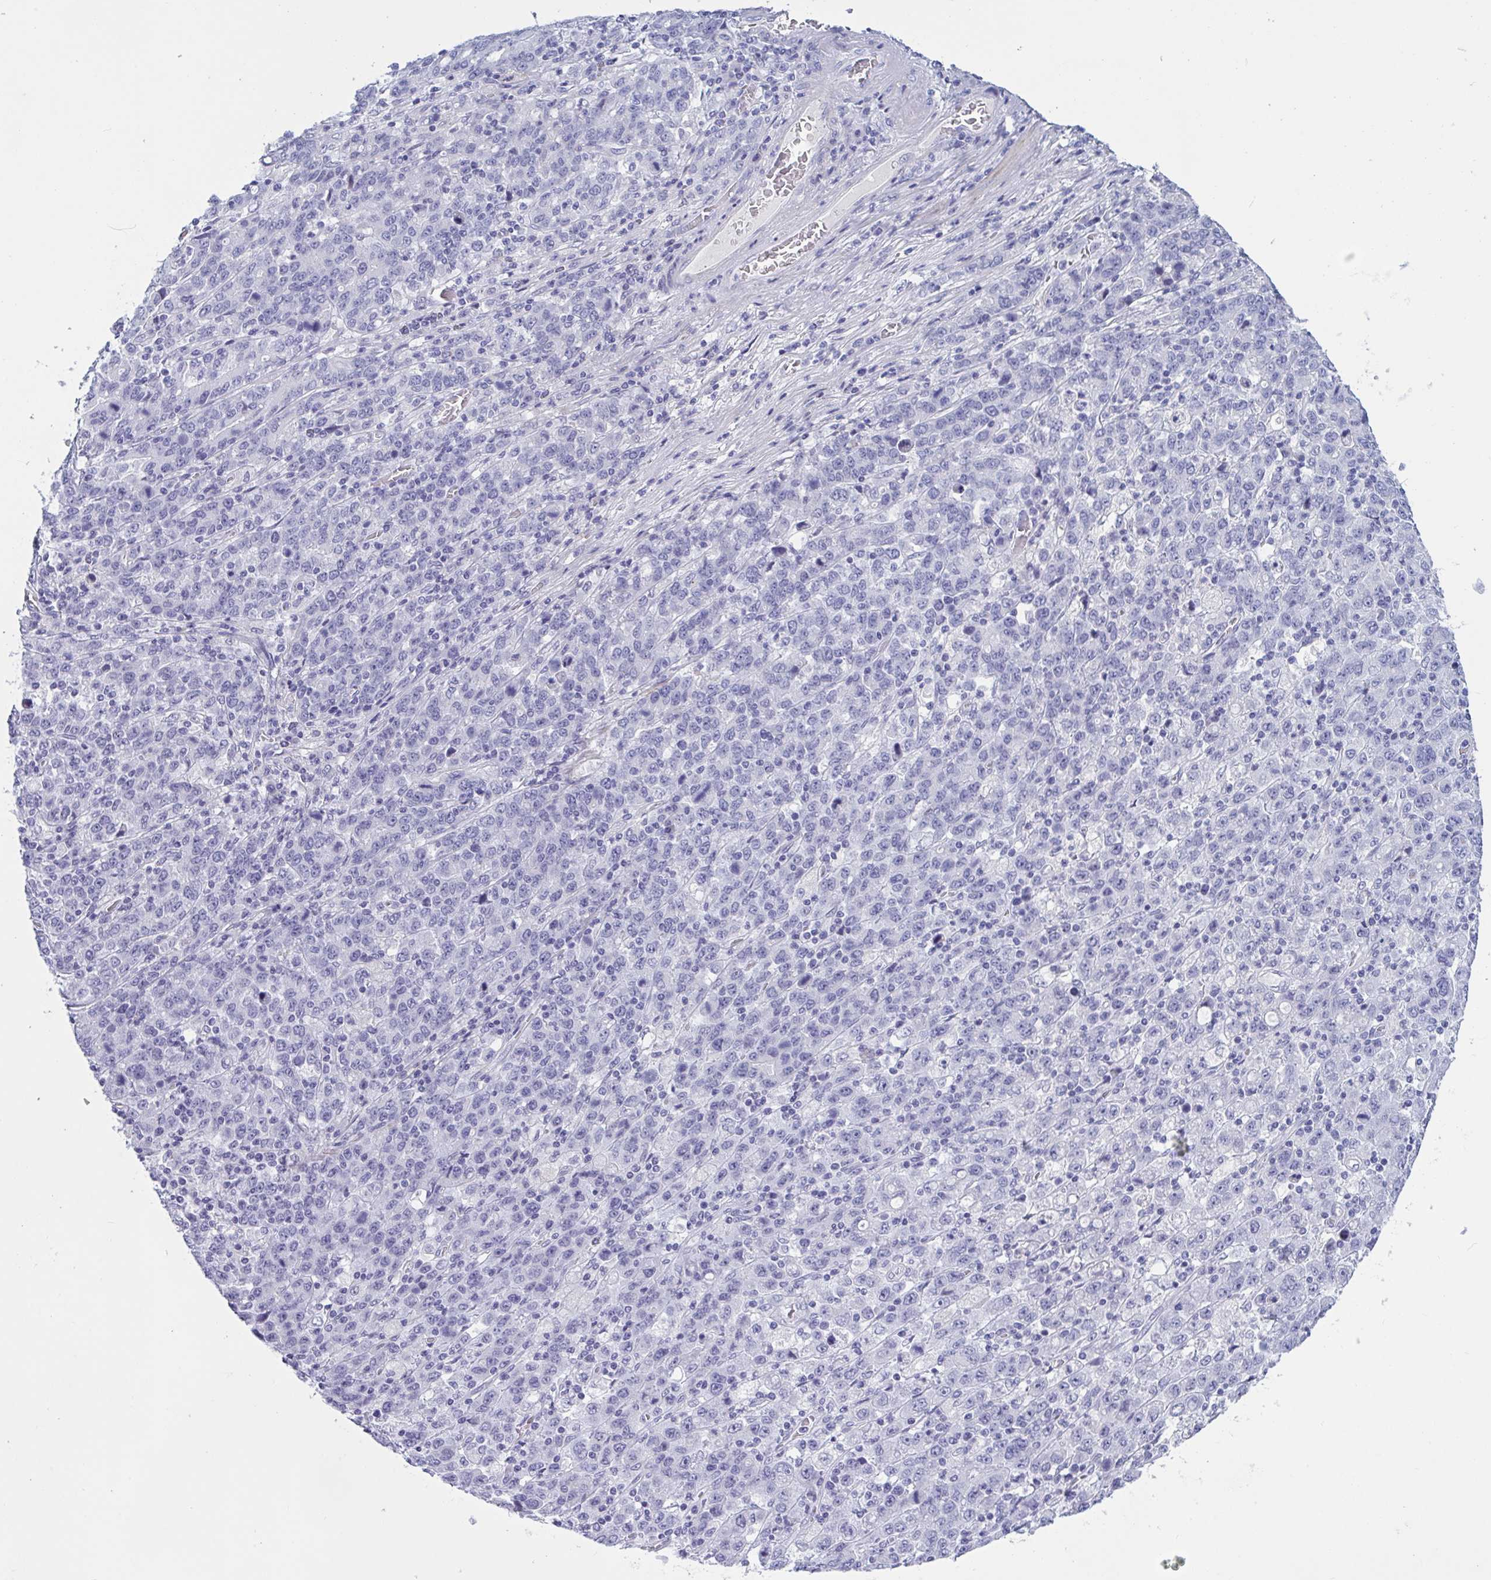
{"staining": {"intensity": "negative", "quantity": "none", "location": "none"}, "tissue": "stomach cancer", "cell_type": "Tumor cells", "image_type": "cancer", "snomed": [{"axis": "morphology", "description": "Adenocarcinoma, NOS"}, {"axis": "topography", "description": "Stomach, upper"}], "caption": "A high-resolution image shows IHC staining of adenocarcinoma (stomach), which shows no significant positivity in tumor cells. (Stains: DAB (3,3'-diaminobenzidine) immunohistochemistry (IHC) with hematoxylin counter stain, Microscopy: brightfield microscopy at high magnification).", "gene": "OXLD1", "patient": {"sex": "male", "age": 69}}